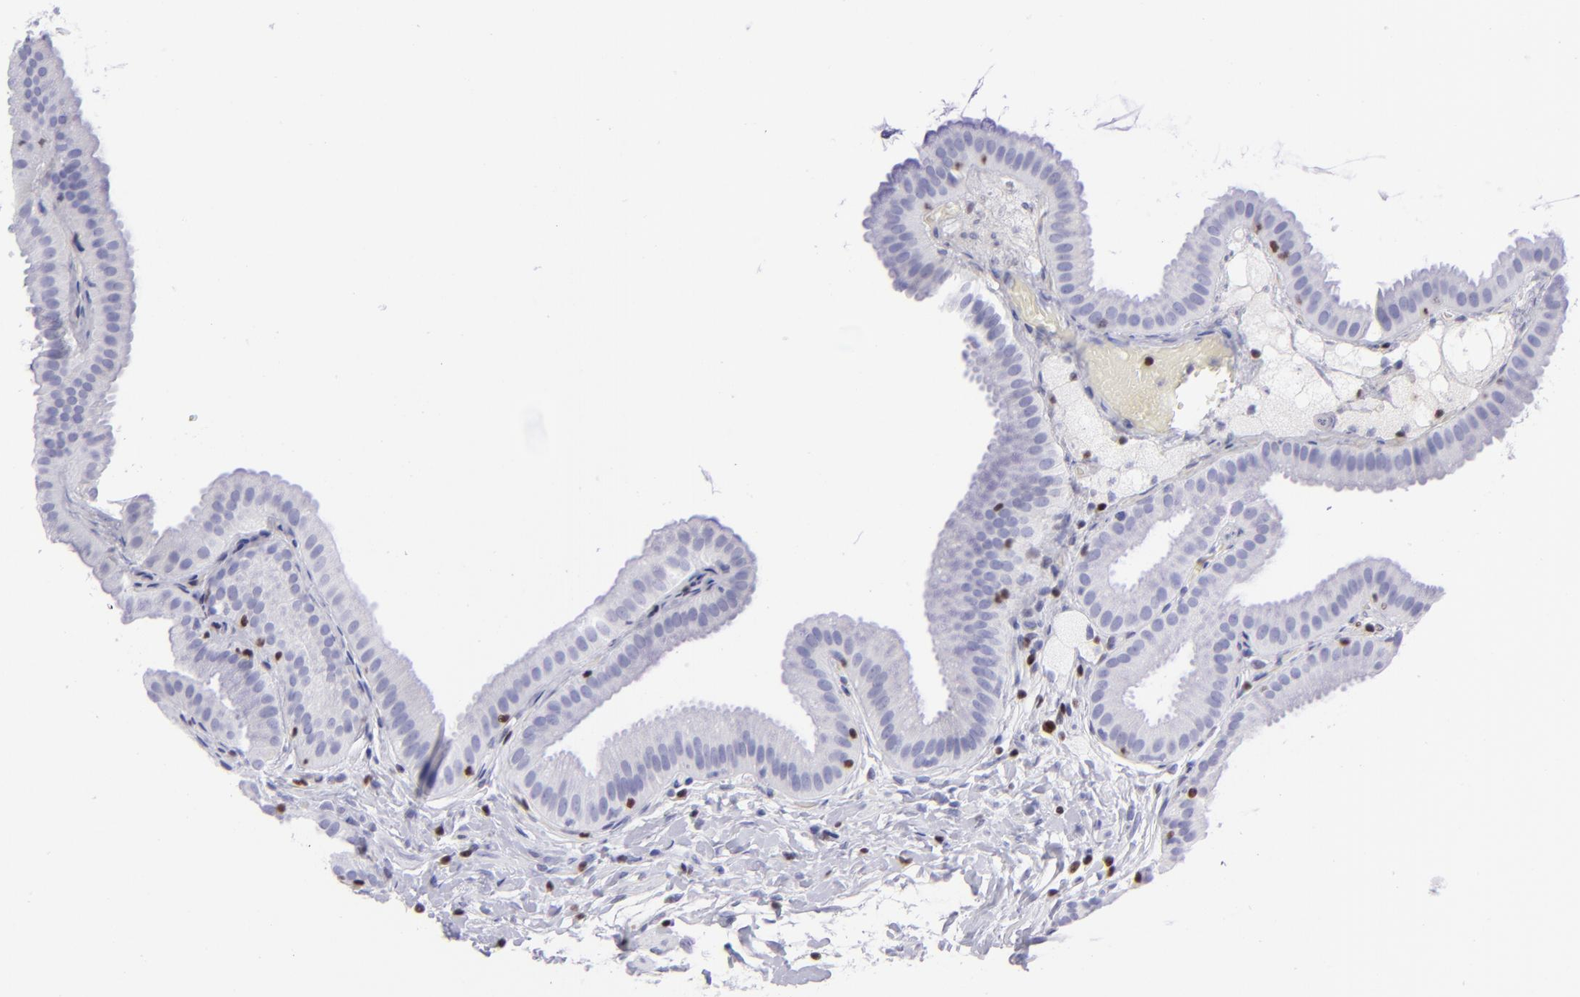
{"staining": {"intensity": "negative", "quantity": "none", "location": "none"}, "tissue": "gallbladder", "cell_type": "Glandular cells", "image_type": "normal", "snomed": [{"axis": "morphology", "description": "Normal tissue, NOS"}, {"axis": "topography", "description": "Gallbladder"}], "caption": "An image of human gallbladder is negative for staining in glandular cells. (DAB IHC with hematoxylin counter stain).", "gene": "ETS1", "patient": {"sex": "female", "age": 63}}